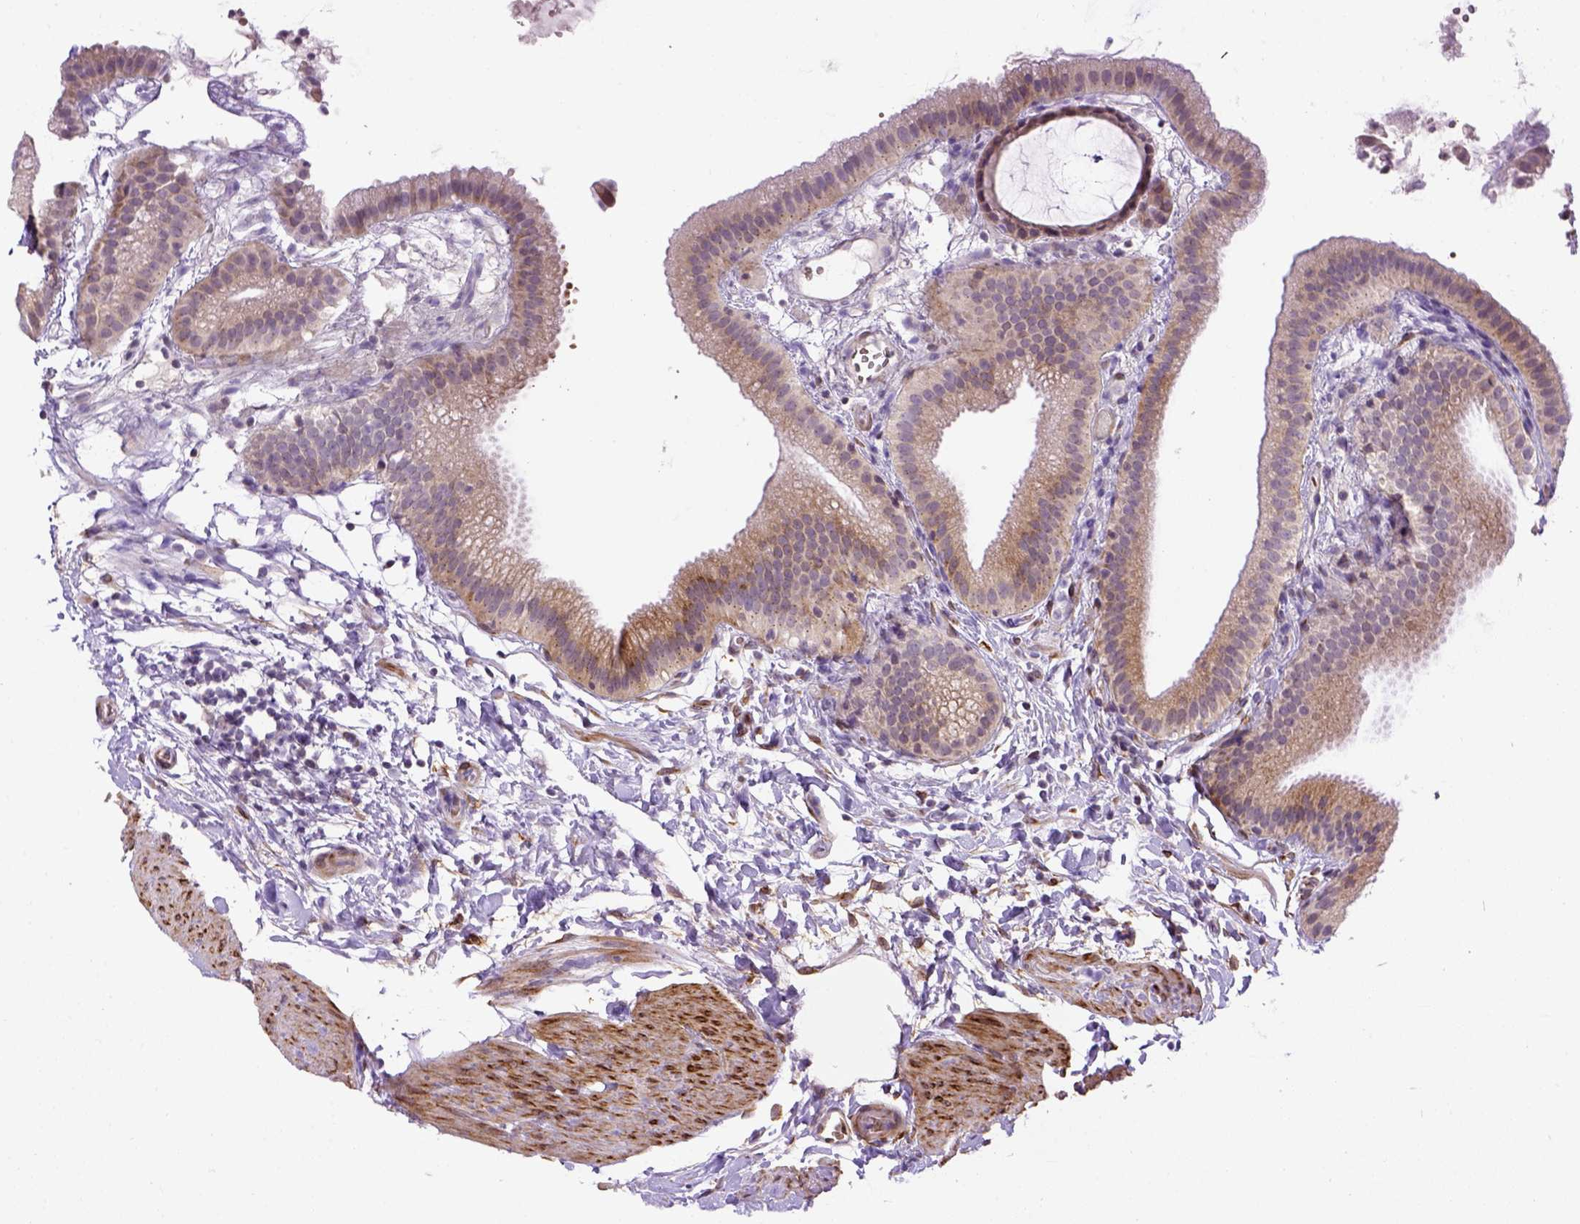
{"staining": {"intensity": "moderate", "quantity": ">75%", "location": "cytoplasmic/membranous"}, "tissue": "gallbladder", "cell_type": "Glandular cells", "image_type": "normal", "snomed": [{"axis": "morphology", "description": "Normal tissue, NOS"}, {"axis": "topography", "description": "Gallbladder"}], "caption": "Protein expression analysis of normal human gallbladder reveals moderate cytoplasmic/membranous staining in approximately >75% of glandular cells. Using DAB (brown) and hematoxylin (blue) stains, captured at high magnification using brightfield microscopy.", "gene": "KAZN", "patient": {"sex": "female", "age": 63}}